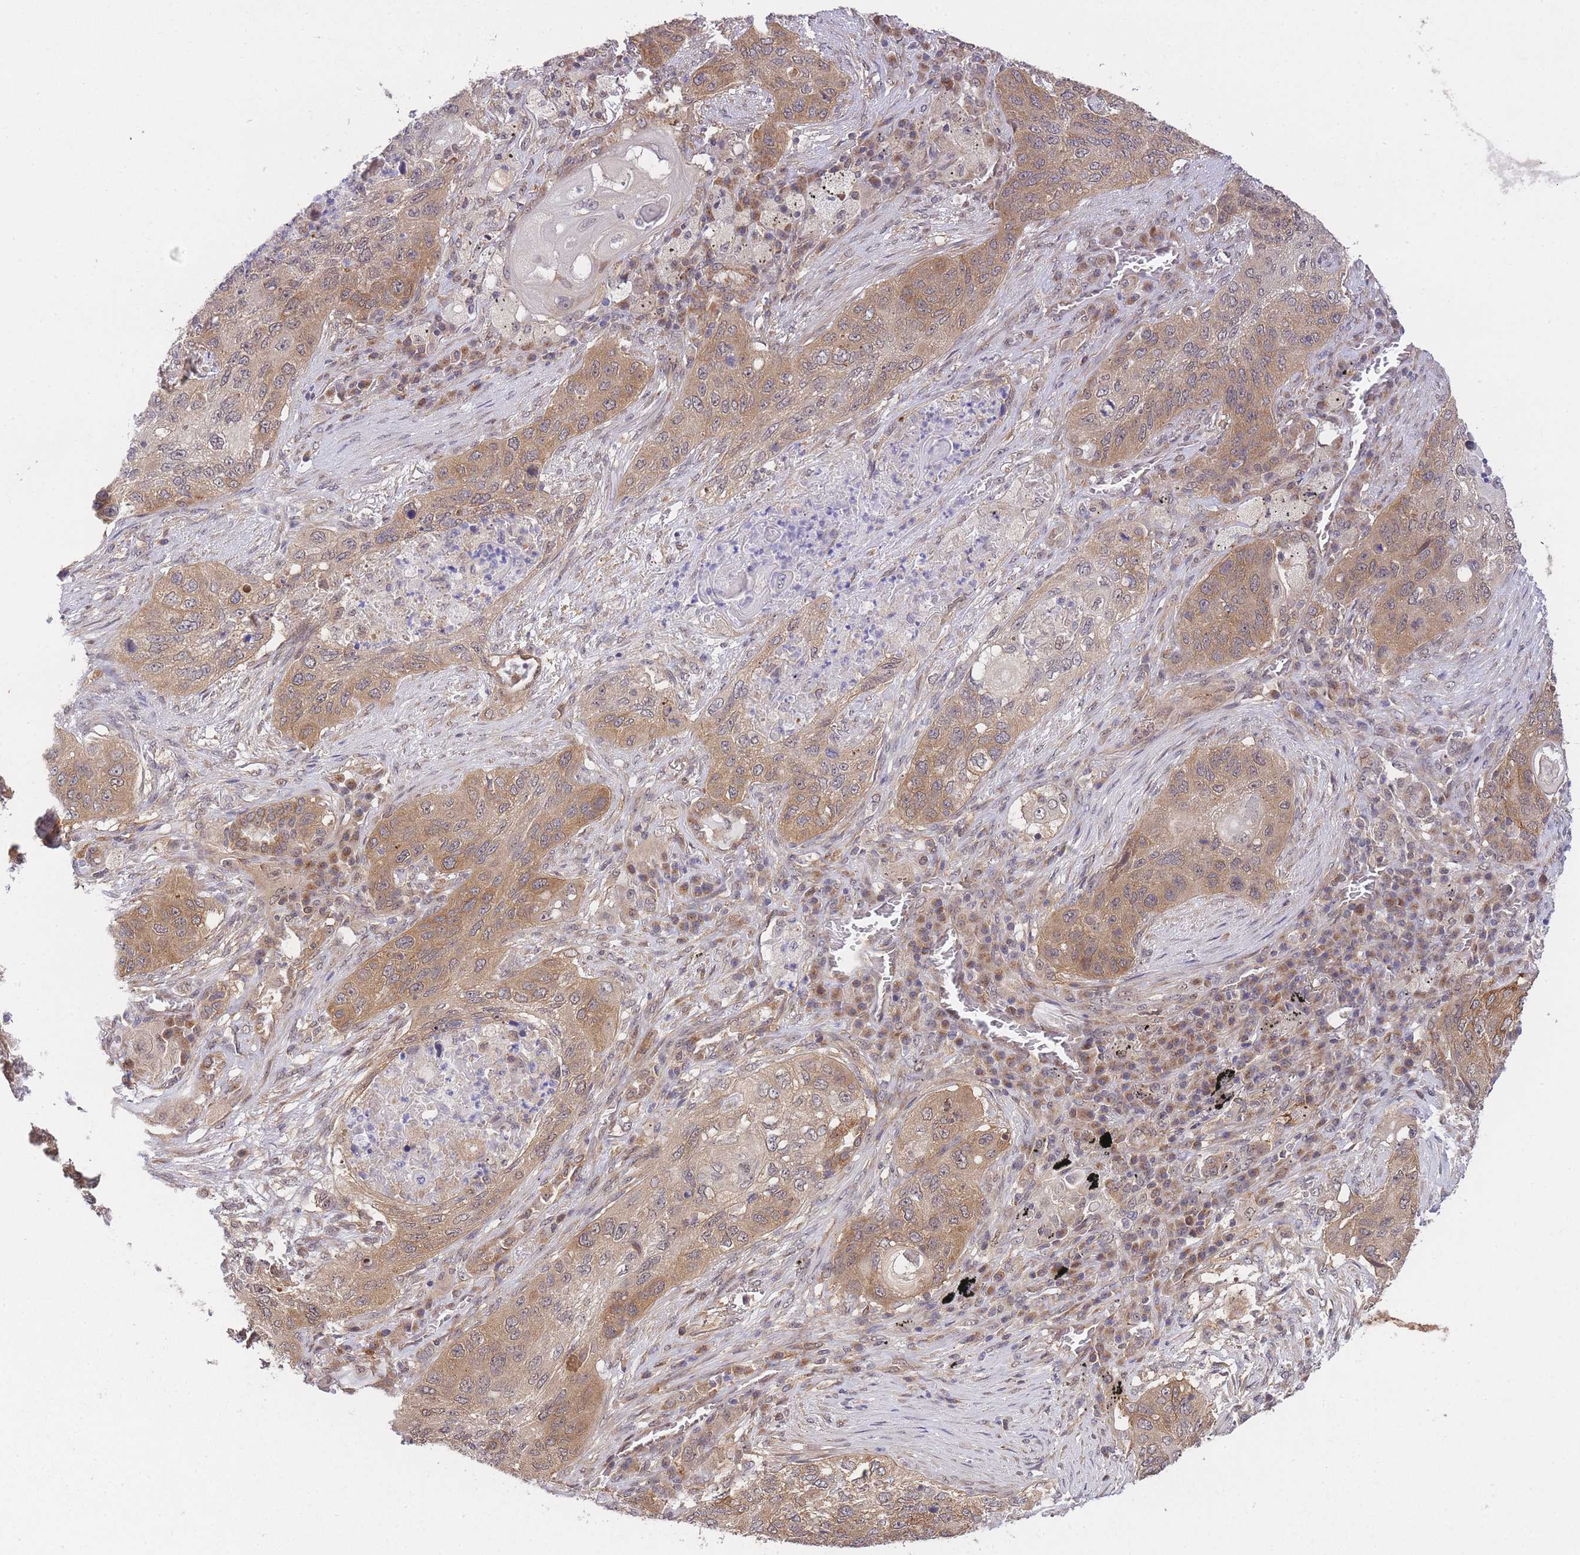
{"staining": {"intensity": "moderate", "quantity": "25%-75%", "location": "cytoplasmic/membranous"}, "tissue": "lung cancer", "cell_type": "Tumor cells", "image_type": "cancer", "snomed": [{"axis": "morphology", "description": "Squamous cell carcinoma, NOS"}, {"axis": "topography", "description": "Lung"}], "caption": "About 25%-75% of tumor cells in lung cancer (squamous cell carcinoma) show moderate cytoplasmic/membranous protein positivity as visualized by brown immunohistochemical staining.", "gene": "EXOSC8", "patient": {"sex": "female", "age": 63}}